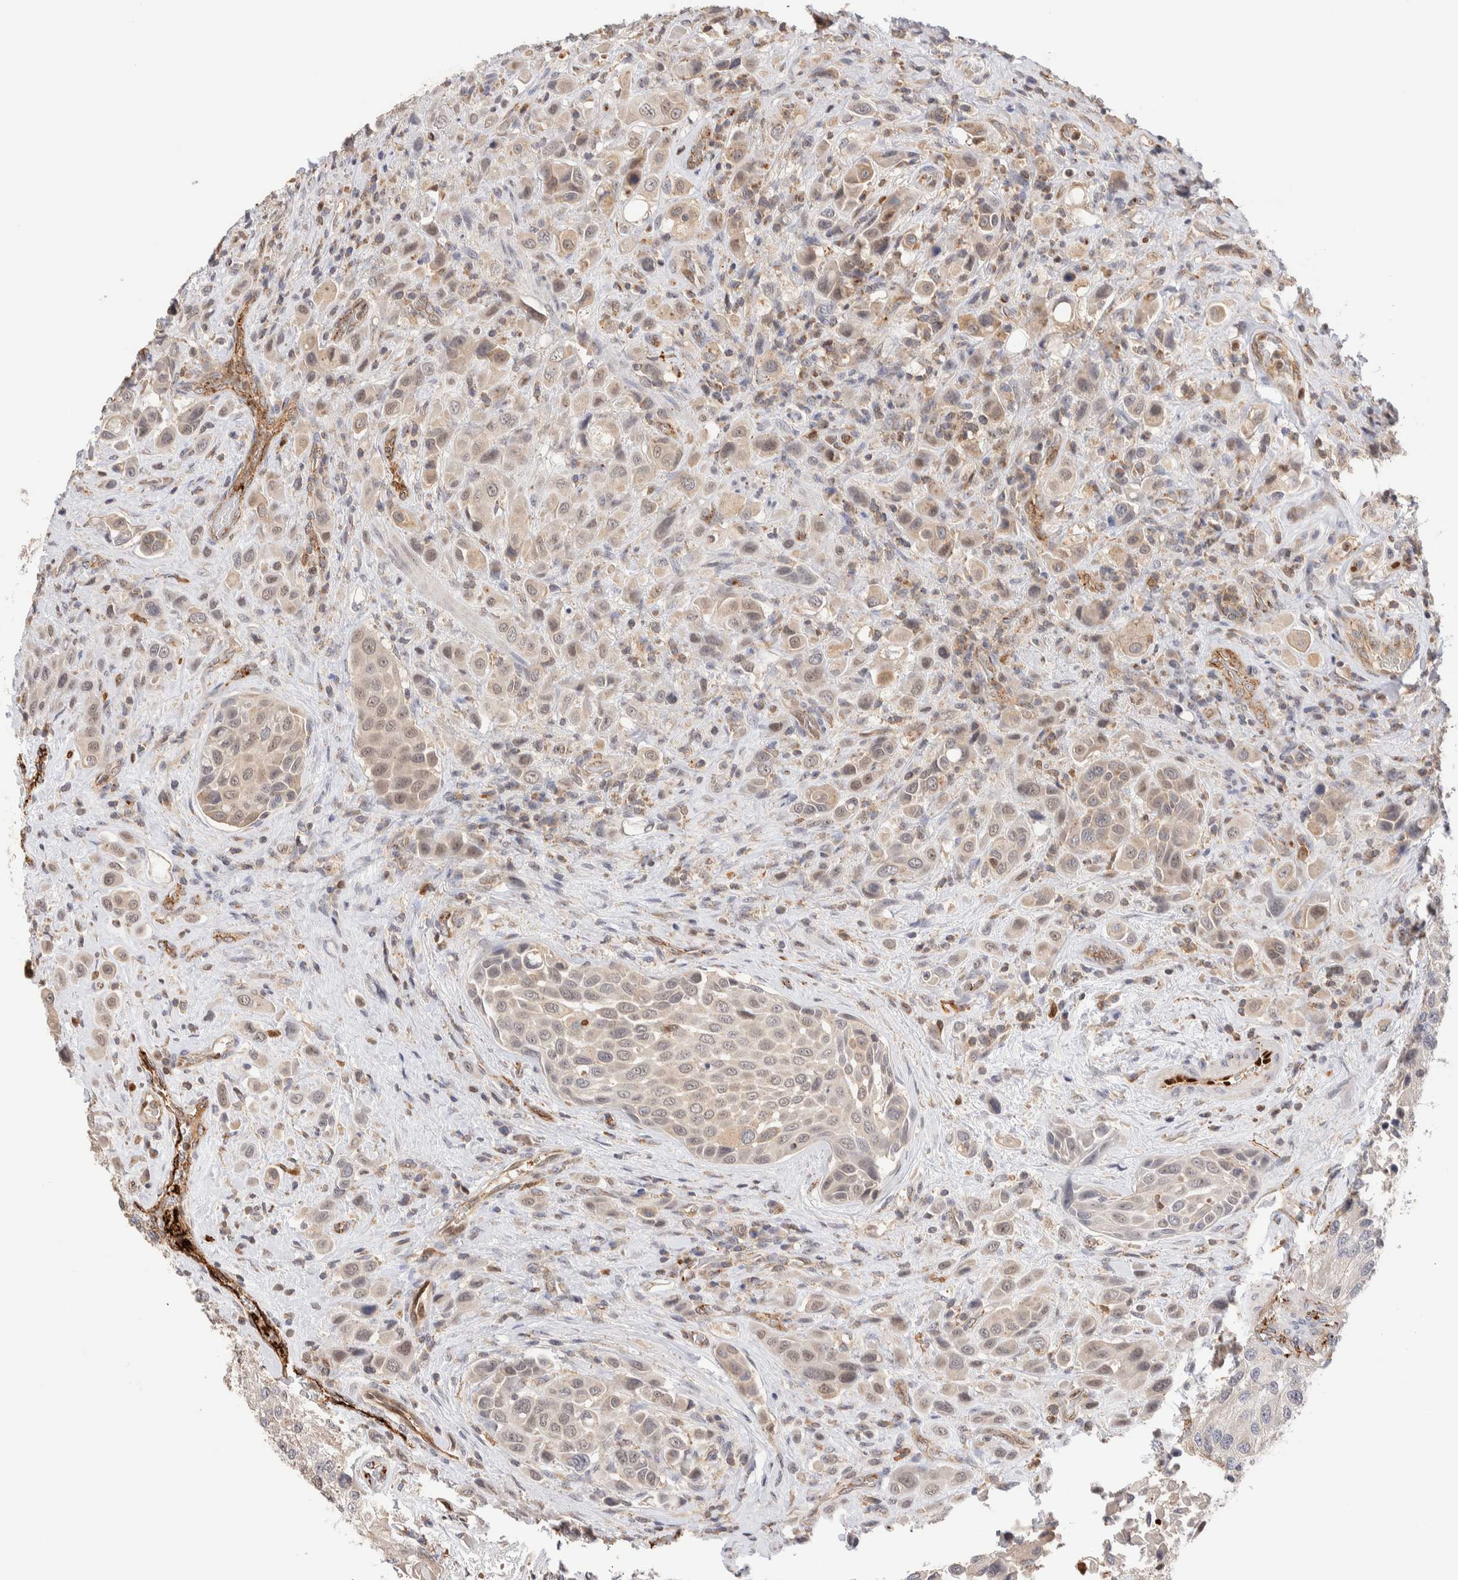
{"staining": {"intensity": "weak", "quantity": "<25%", "location": "cytoplasmic/membranous"}, "tissue": "urothelial cancer", "cell_type": "Tumor cells", "image_type": "cancer", "snomed": [{"axis": "morphology", "description": "Urothelial carcinoma, High grade"}, {"axis": "topography", "description": "Urinary bladder"}], "caption": "Tumor cells show no significant protein expression in high-grade urothelial carcinoma.", "gene": "NSMAF", "patient": {"sex": "male", "age": 50}}